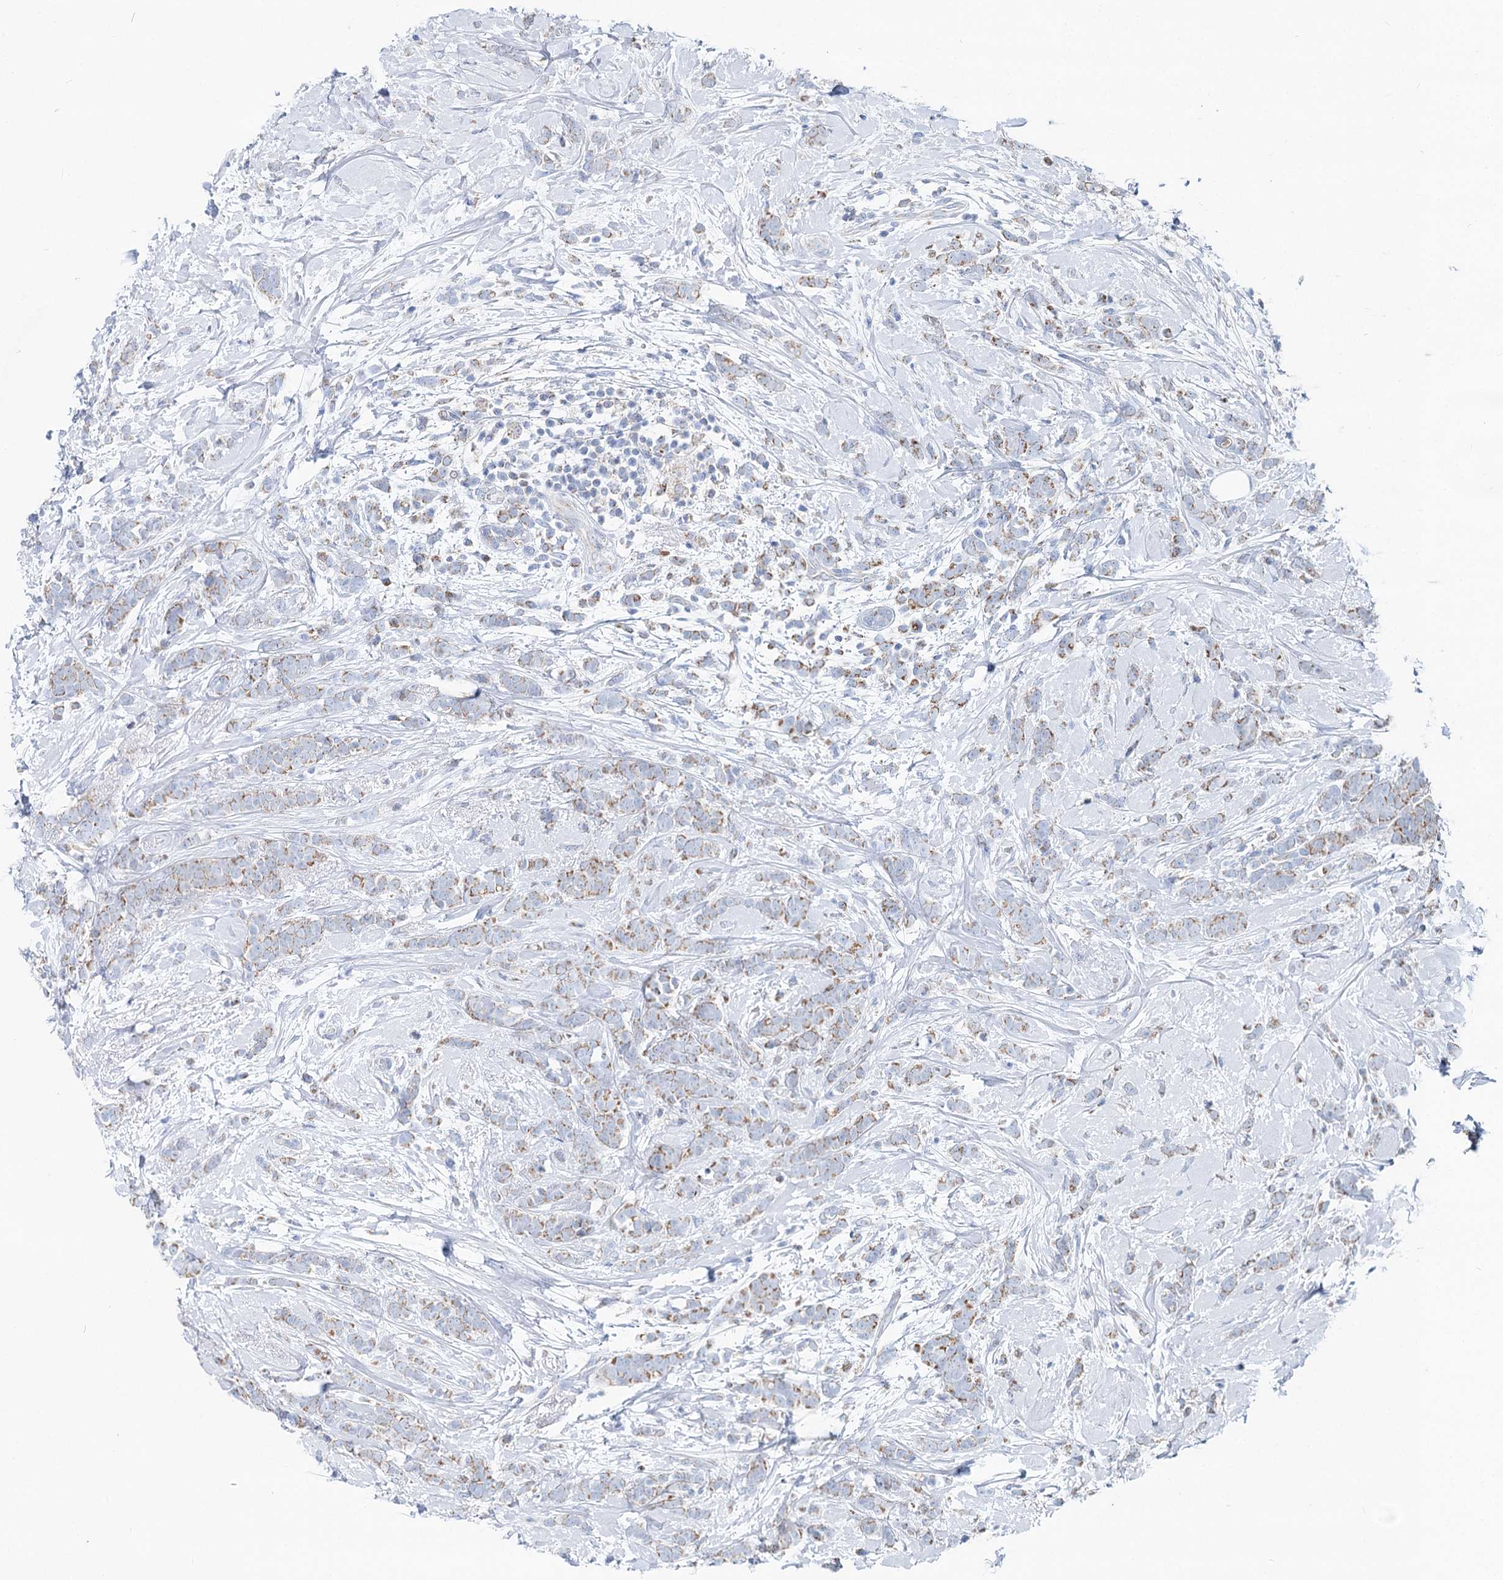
{"staining": {"intensity": "moderate", "quantity": "25%-75%", "location": "cytoplasmic/membranous"}, "tissue": "breast cancer", "cell_type": "Tumor cells", "image_type": "cancer", "snomed": [{"axis": "morphology", "description": "Lobular carcinoma"}, {"axis": "topography", "description": "Breast"}], "caption": "Protein expression analysis of human breast cancer reveals moderate cytoplasmic/membranous expression in about 25%-75% of tumor cells.", "gene": "MCCC2", "patient": {"sex": "female", "age": 58}}